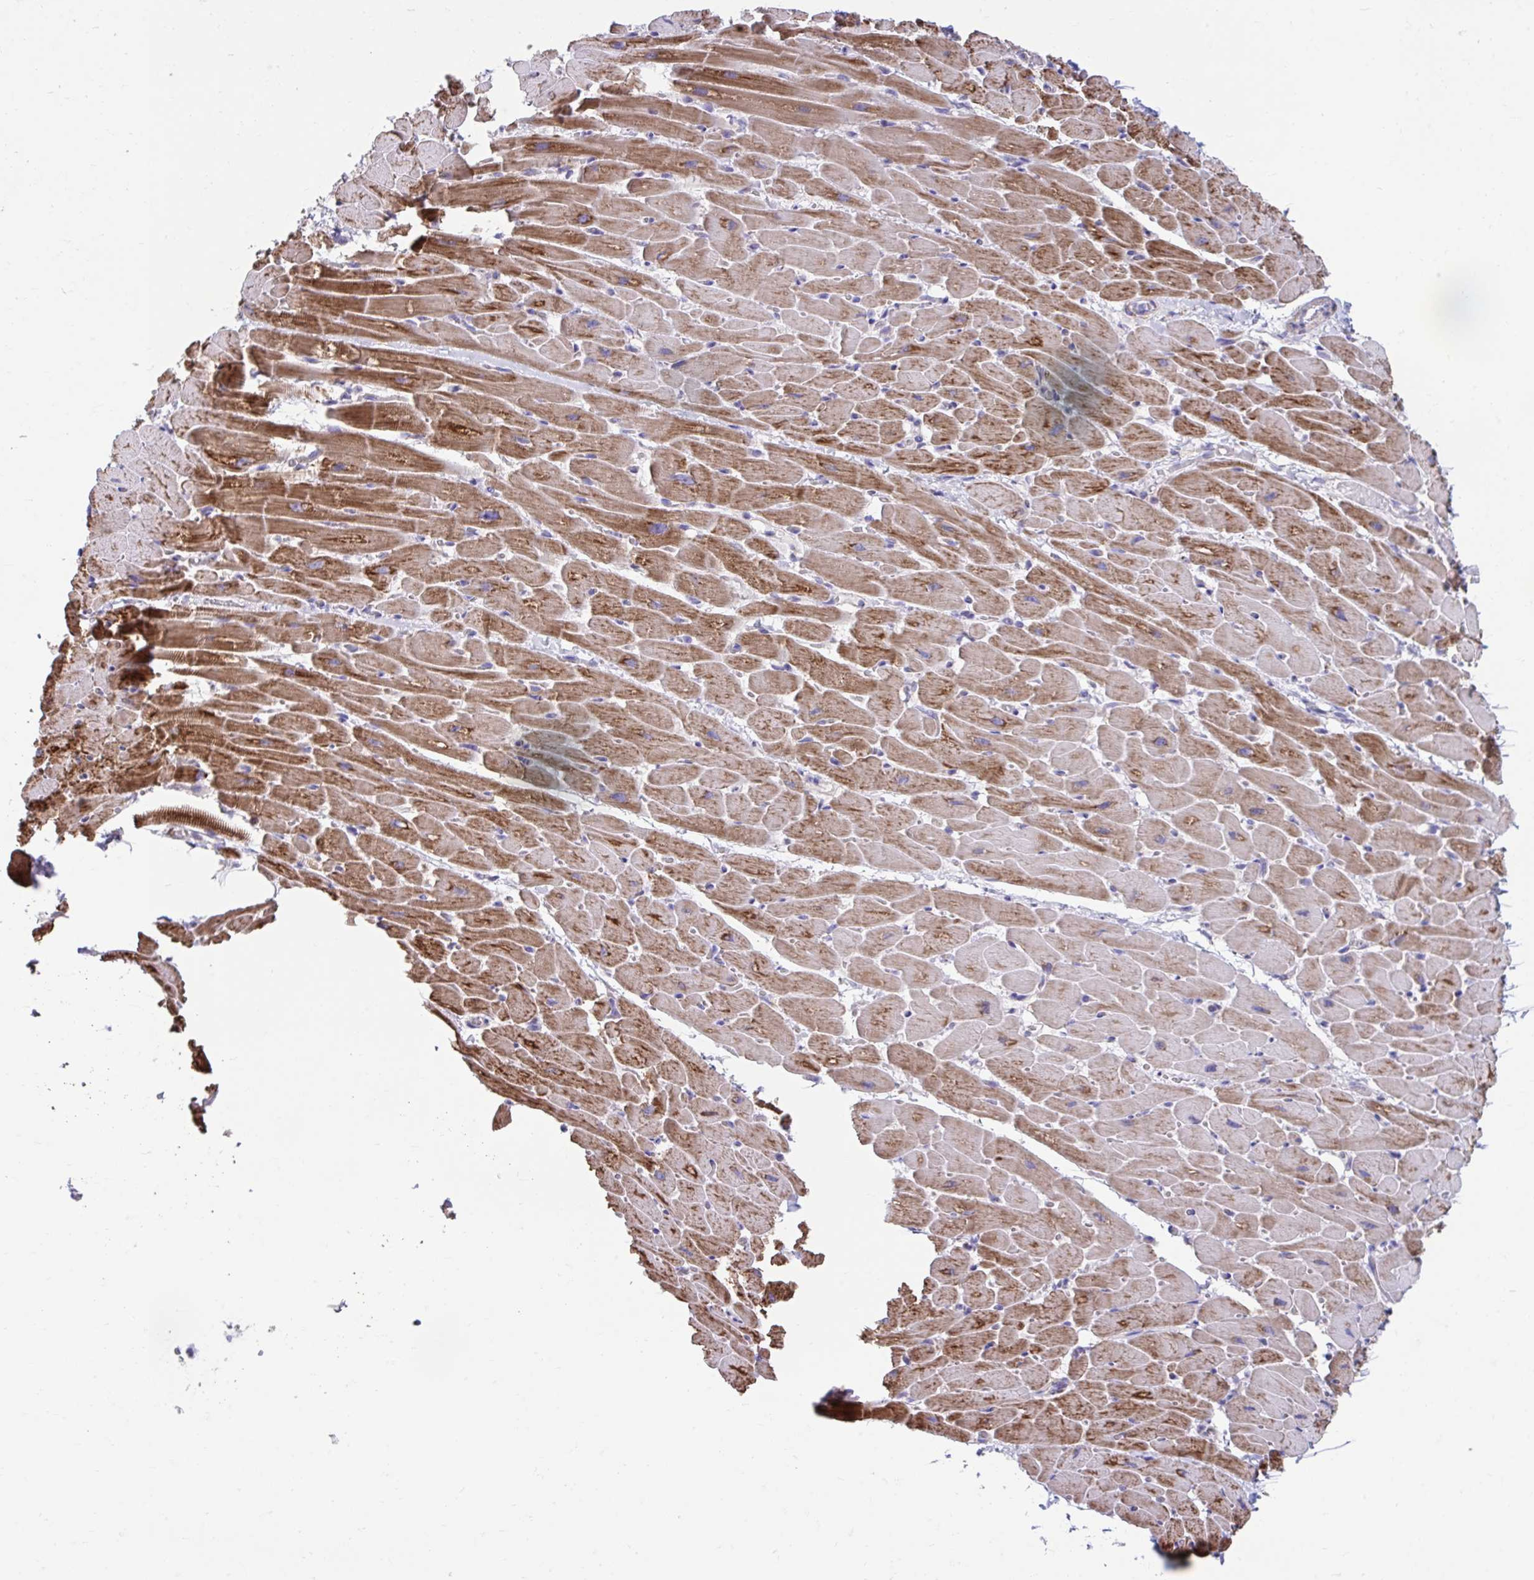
{"staining": {"intensity": "strong", "quantity": ">75%", "location": "cytoplasmic/membranous"}, "tissue": "heart muscle", "cell_type": "Cardiomyocytes", "image_type": "normal", "snomed": [{"axis": "morphology", "description": "Normal tissue, NOS"}, {"axis": "topography", "description": "Heart"}], "caption": "Immunohistochemistry of unremarkable heart muscle shows high levels of strong cytoplasmic/membranous positivity in about >75% of cardiomyocytes.", "gene": "LINGO4", "patient": {"sex": "male", "age": 37}}